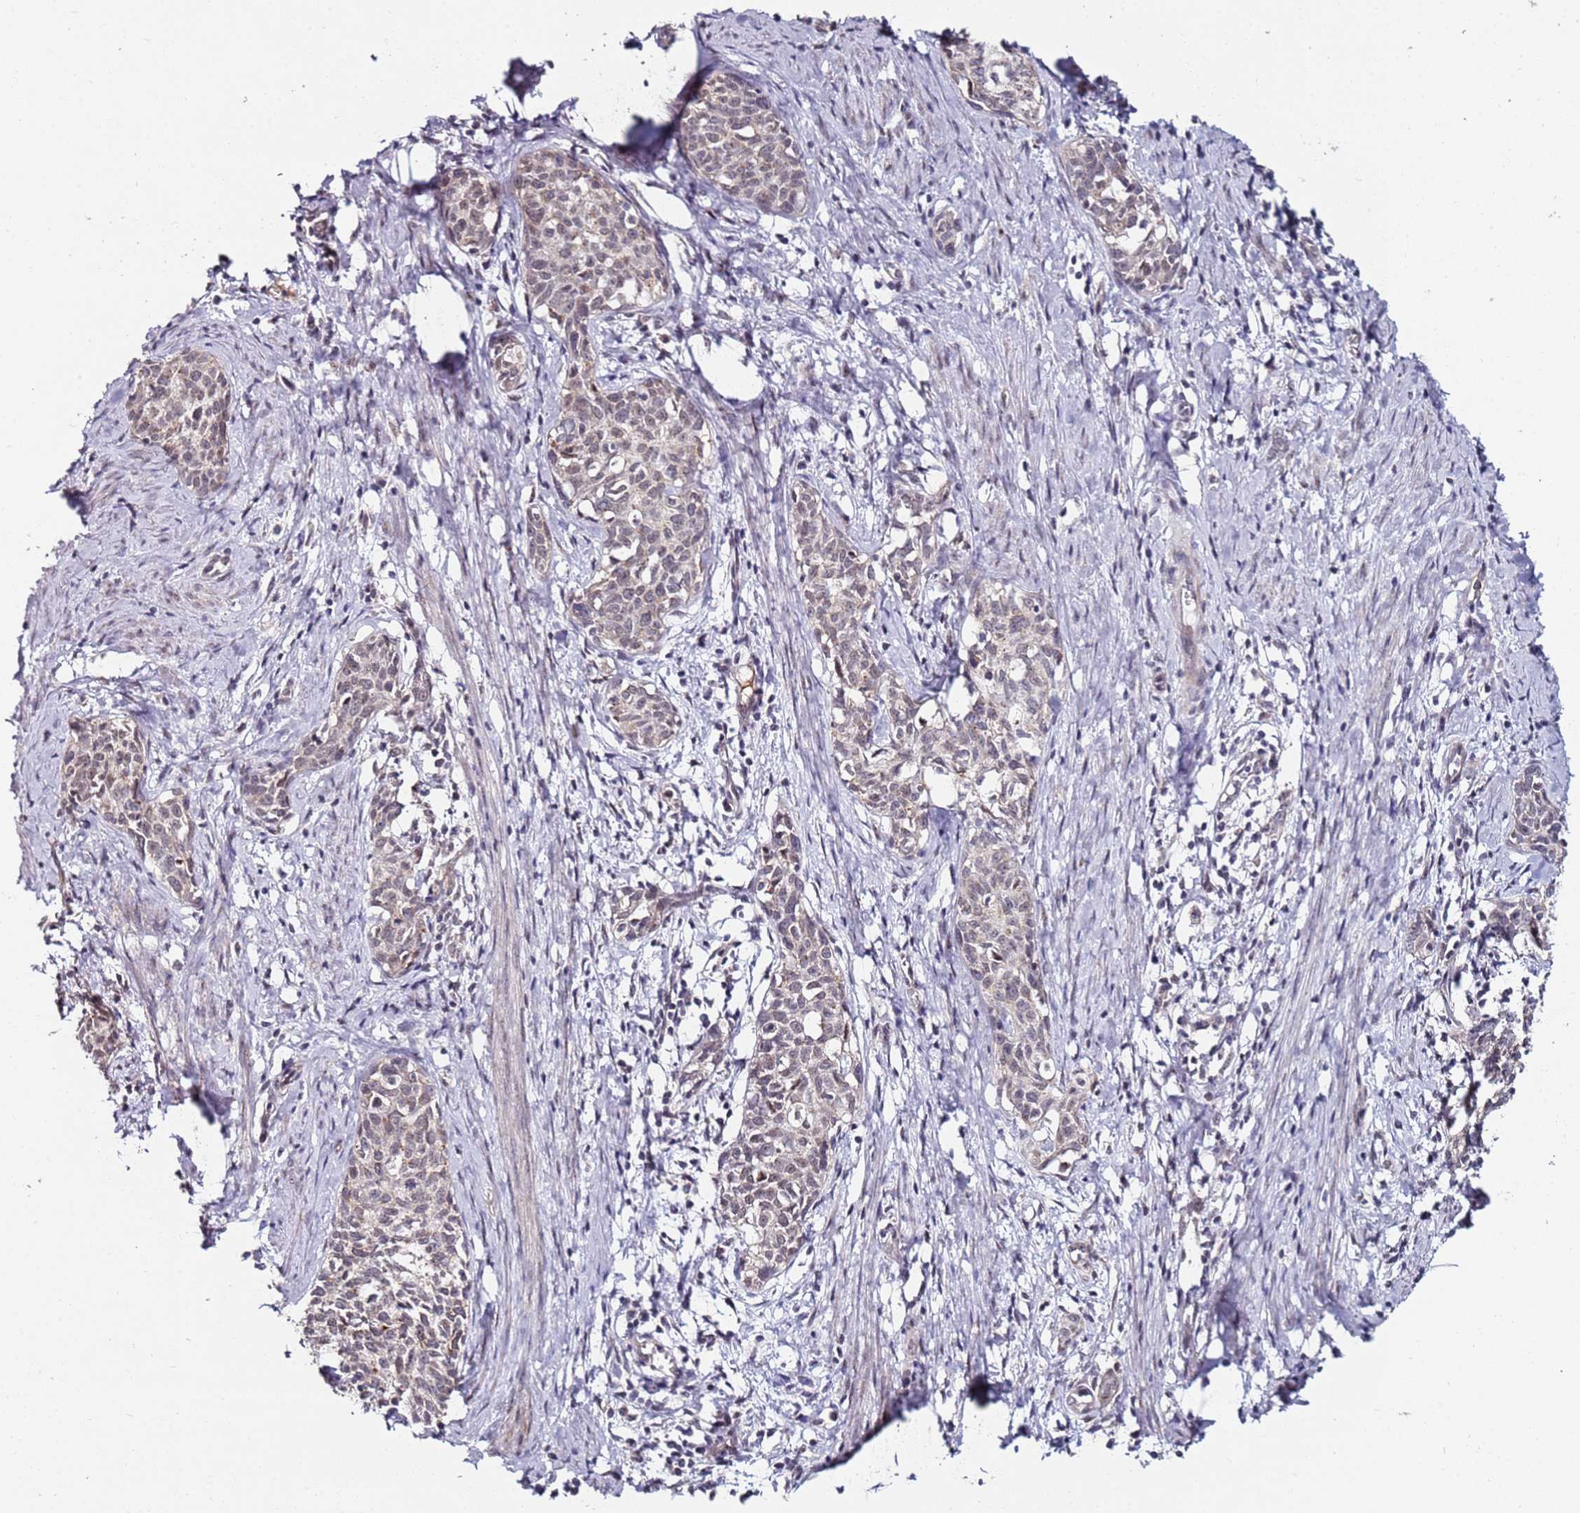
{"staining": {"intensity": "weak", "quantity": "<25%", "location": "cytoplasmic/membranous"}, "tissue": "cervical cancer", "cell_type": "Tumor cells", "image_type": "cancer", "snomed": [{"axis": "morphology", "description": "Squamous cell carcinoma, NOS"}, {"axis": "topography", "description": "Cervix"}], "caption": "High power microscopy photomicrograph of an immunohistochemistry (IHC) micrograph of cervical cancer (squamous cell carcinoma), revealing no significant expression in tumor cells.", "gene": "DUSP28", "patient": {"sex": "female", "age": 52}}